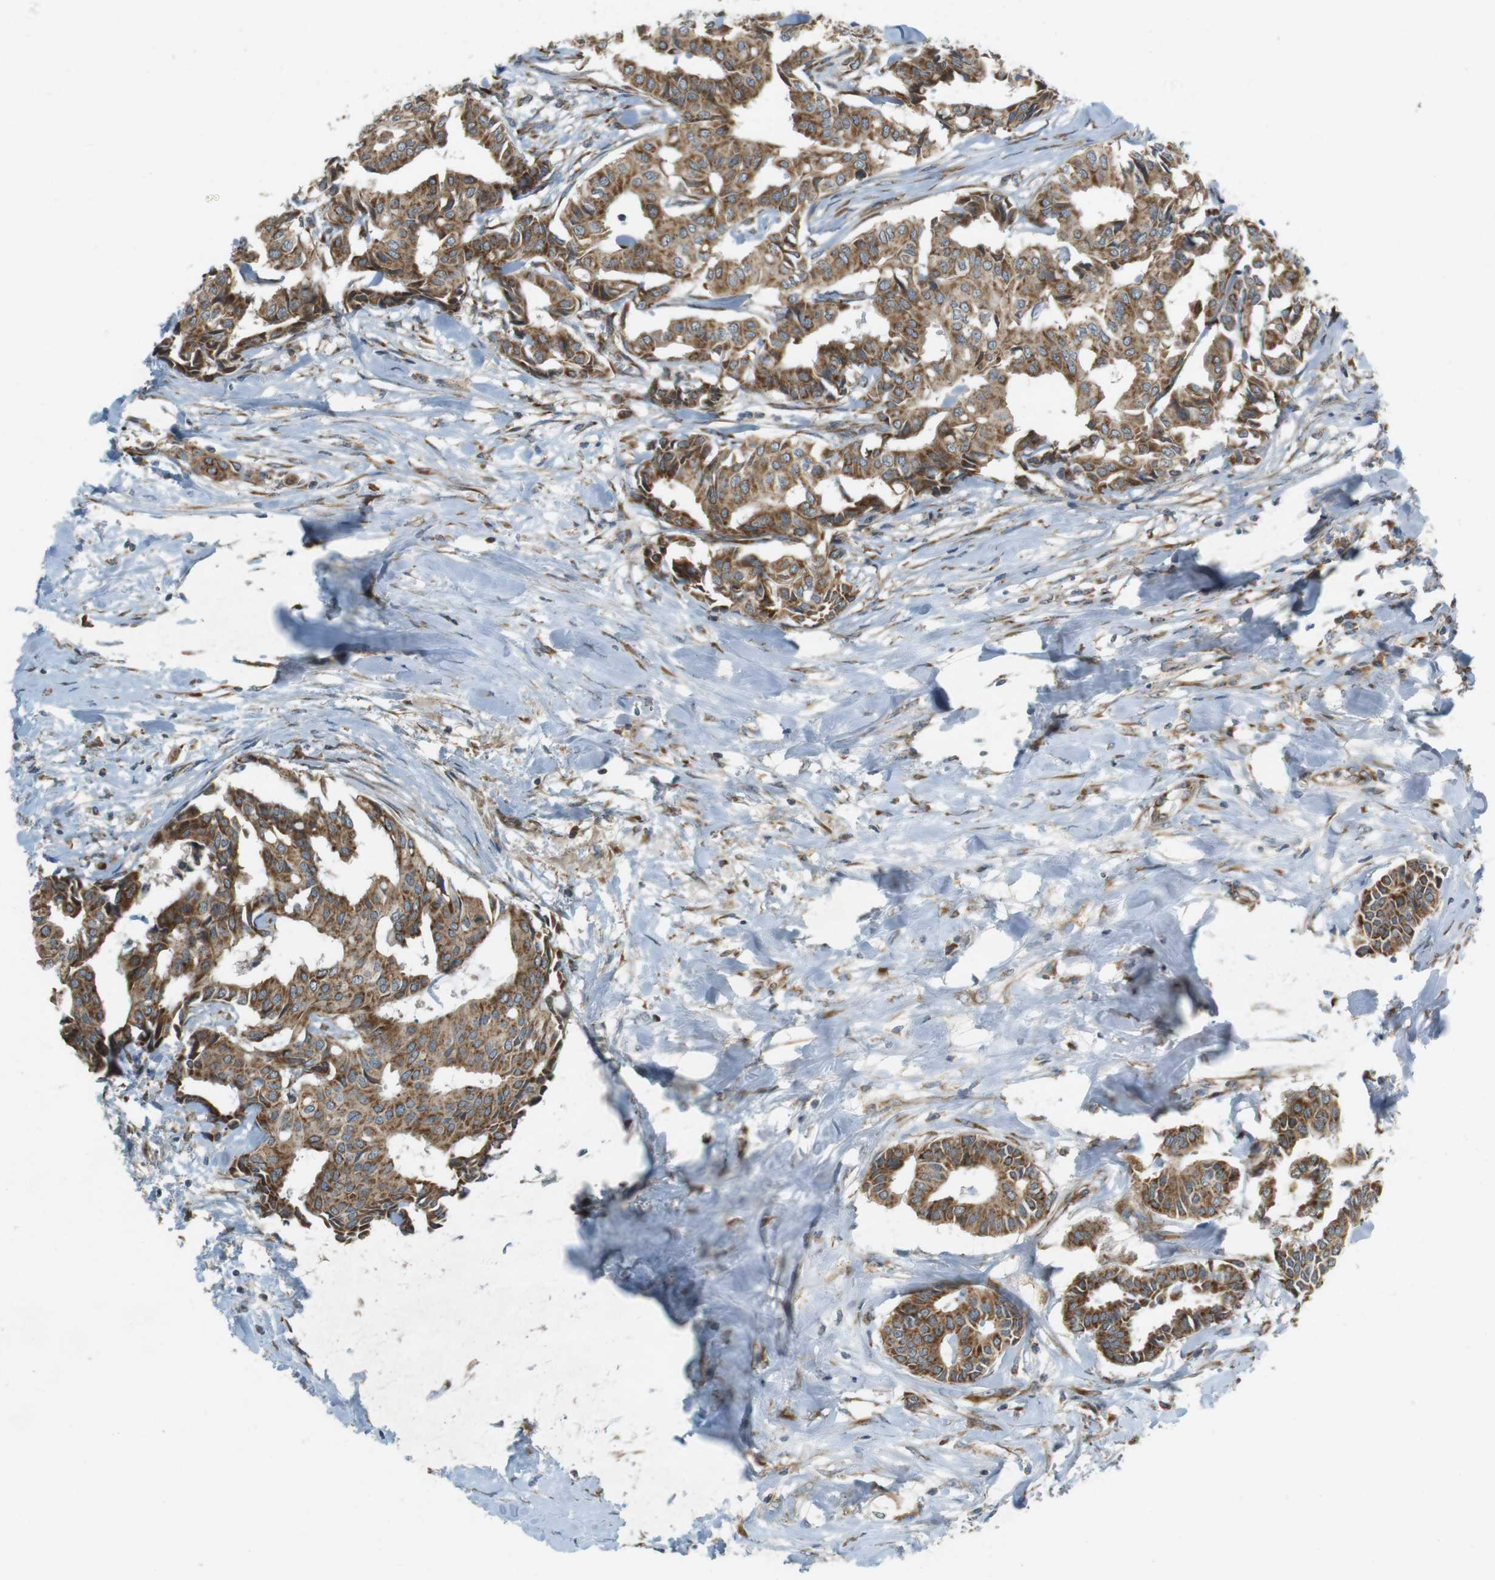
{"staining": {"intensity": "moderate", "quantity": ">75%", "location": "cytoplasmic/membranous"}, "tissue": "head and neck cancer", "cell_type": "Tumor cells", "image_type": "cancer", "snomed": [{"axis": "morphology", "description": "Adenocarcinoma, NOS"}, {"axis": "topography", "description": "Salivary gland"}, {"axis": "topography", "description": "Head-Neck"}], "caption": "IHC of adenocarcinoma (head and neck) shows medium levels of moderate cytoplasmic/membranous positivity in about >75% of tumor cells.", "gene": "SLC41A1", "patient": {"sex": "female", "age": 59}}